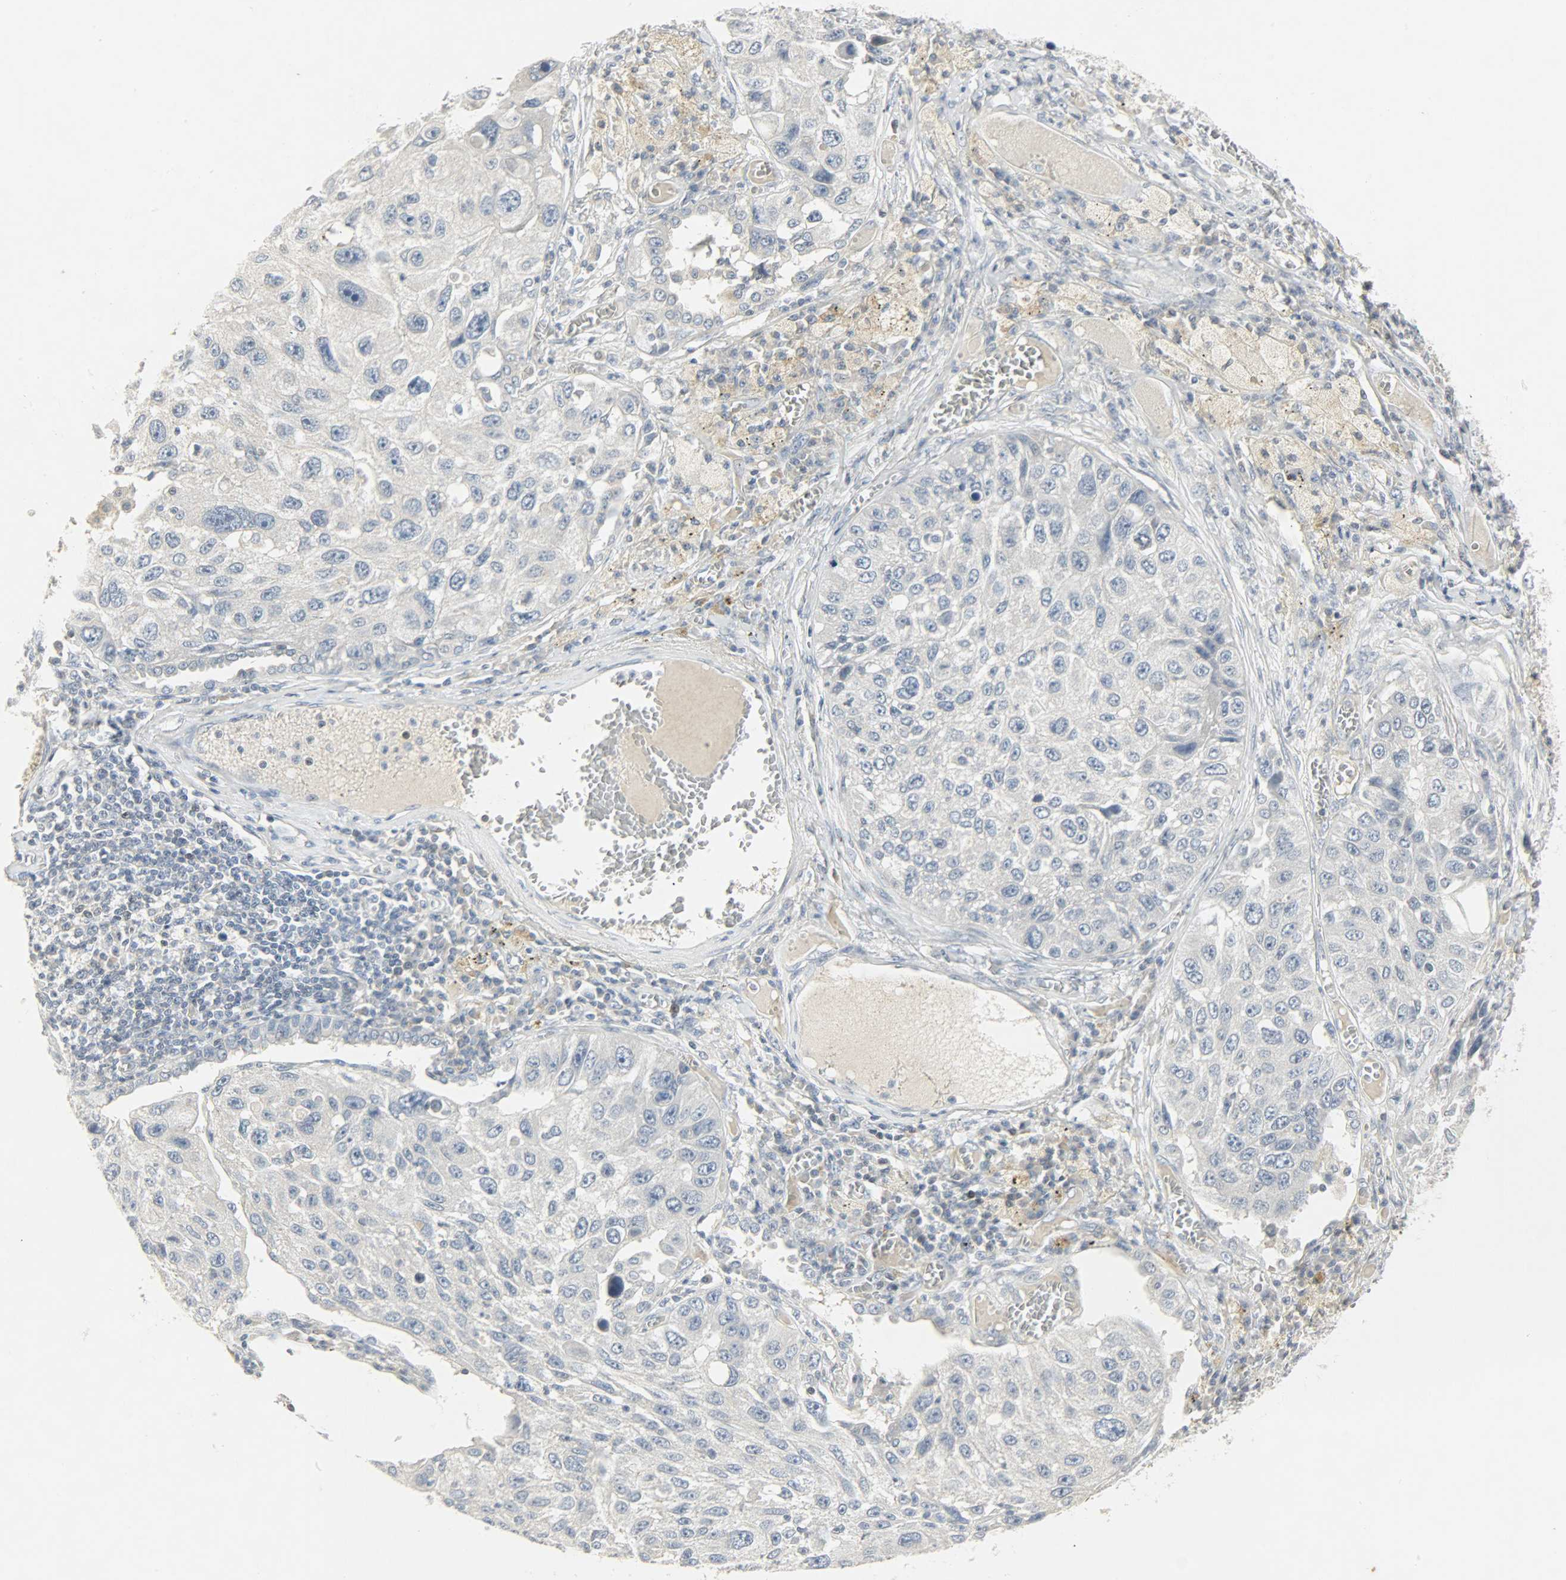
{"staining": {"intensity": "negative", "quantity": "none", "location": "none"}, "tissue": "lung cancer", "cell_type": "Tumor cells", "image_type": "cancer", "snomed": [{"axis": "morphology", "description": "Squamous cell carcinoma, NOS"}, {"axis": "topography", "description": "Lung"}], "caption": "Tumor cells show no significant positivity in lung cancer.", "gene": "CAMK4", "patient": {"sex": "male", "age": 71}}